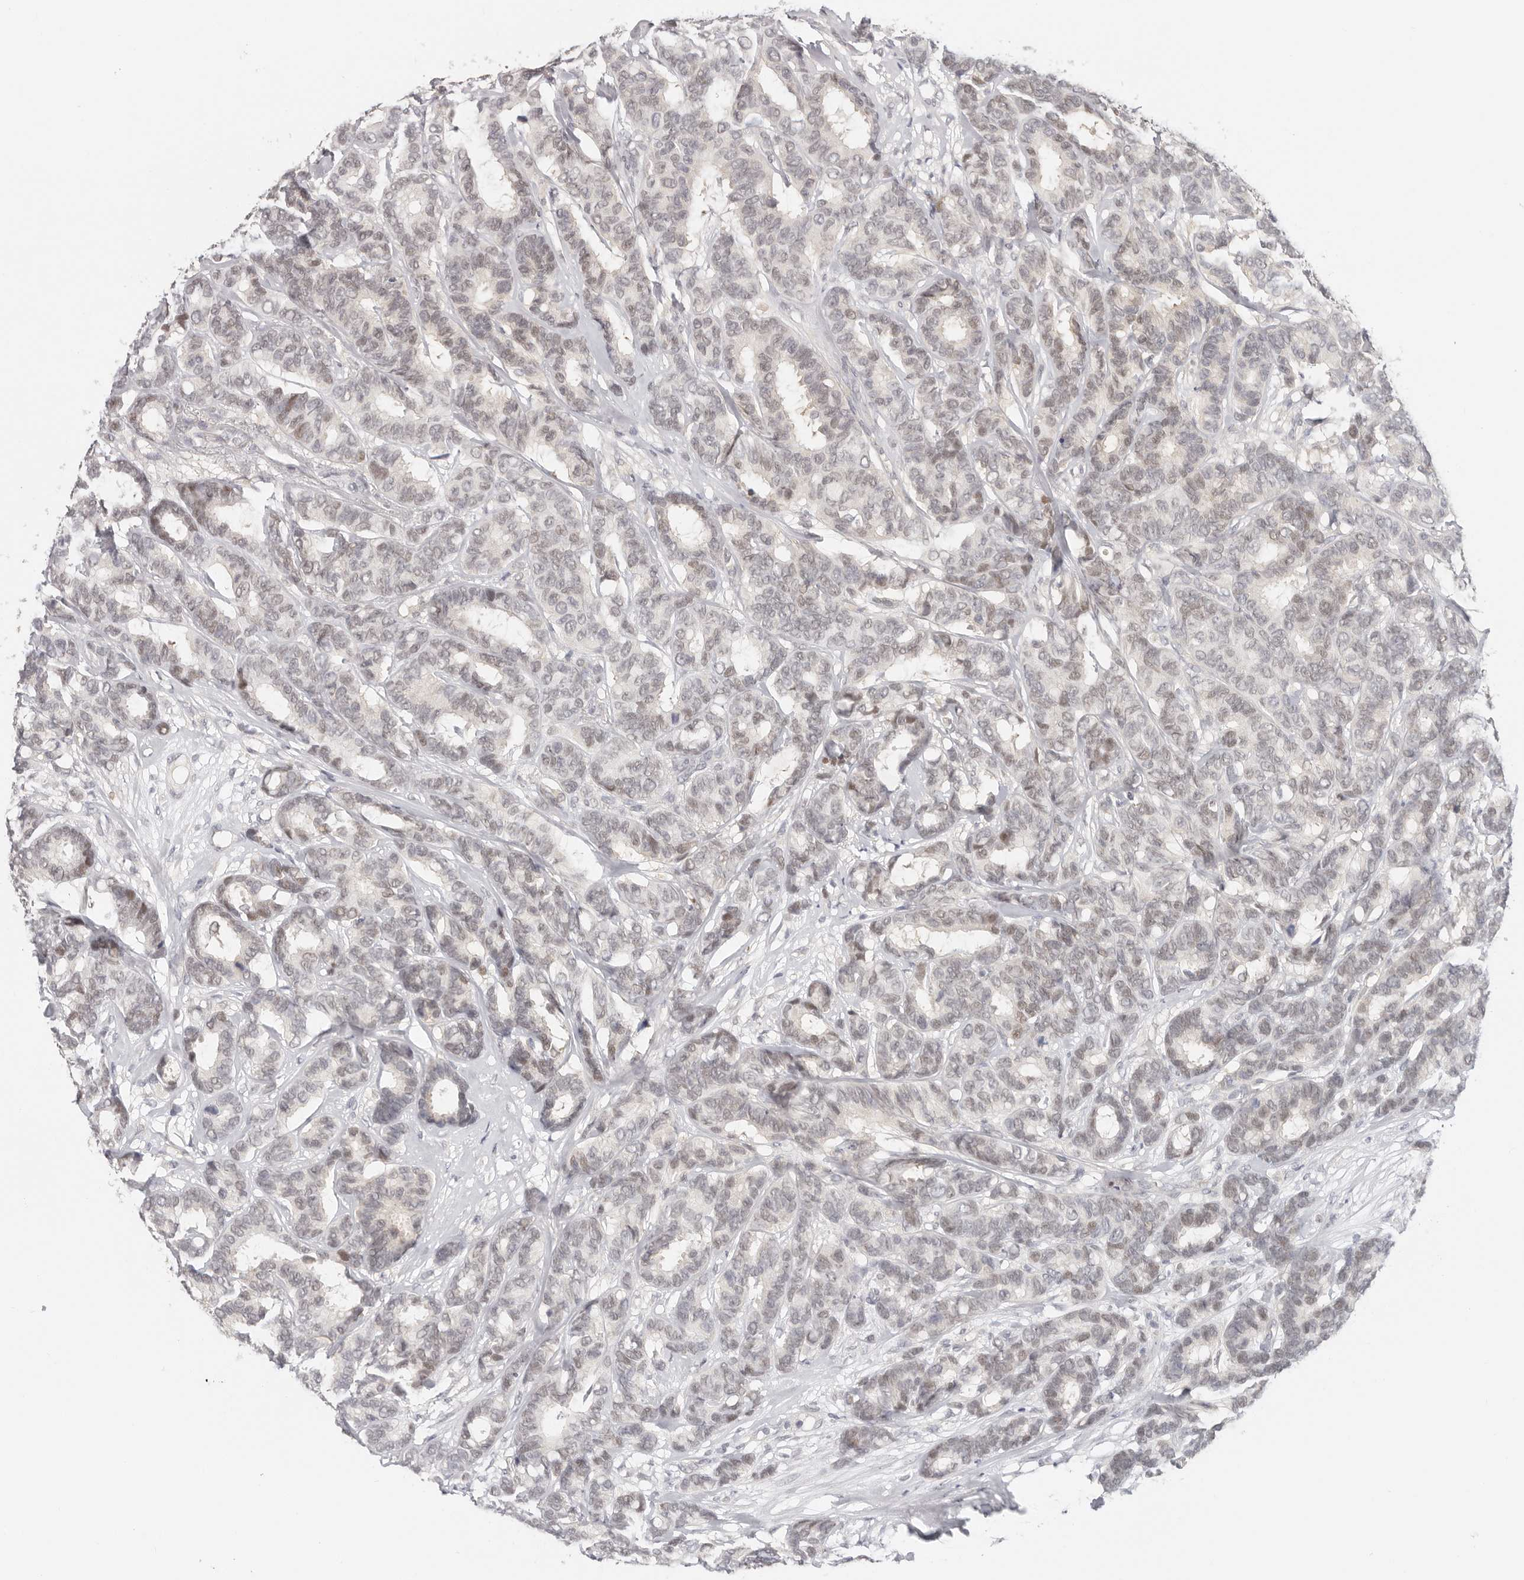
{"staining": {"intensity": "negative", "quantity": "none", "location": "none"}, "tissue": "breast cancer", "cell_type": "Tumor cells", "image_type": "cancer", "snomed": [{"axis": "morphology", "description": "Duct carcinoma"}, {"axis": "topography", "description": "Breast"}], "caption": "This is an IHC photomicrograph of invasive ductal carcinoma (breast). There is no positivity in tumor cells.", "gene": "LARP7", "patient": {"sex": "female", "age": 87}}